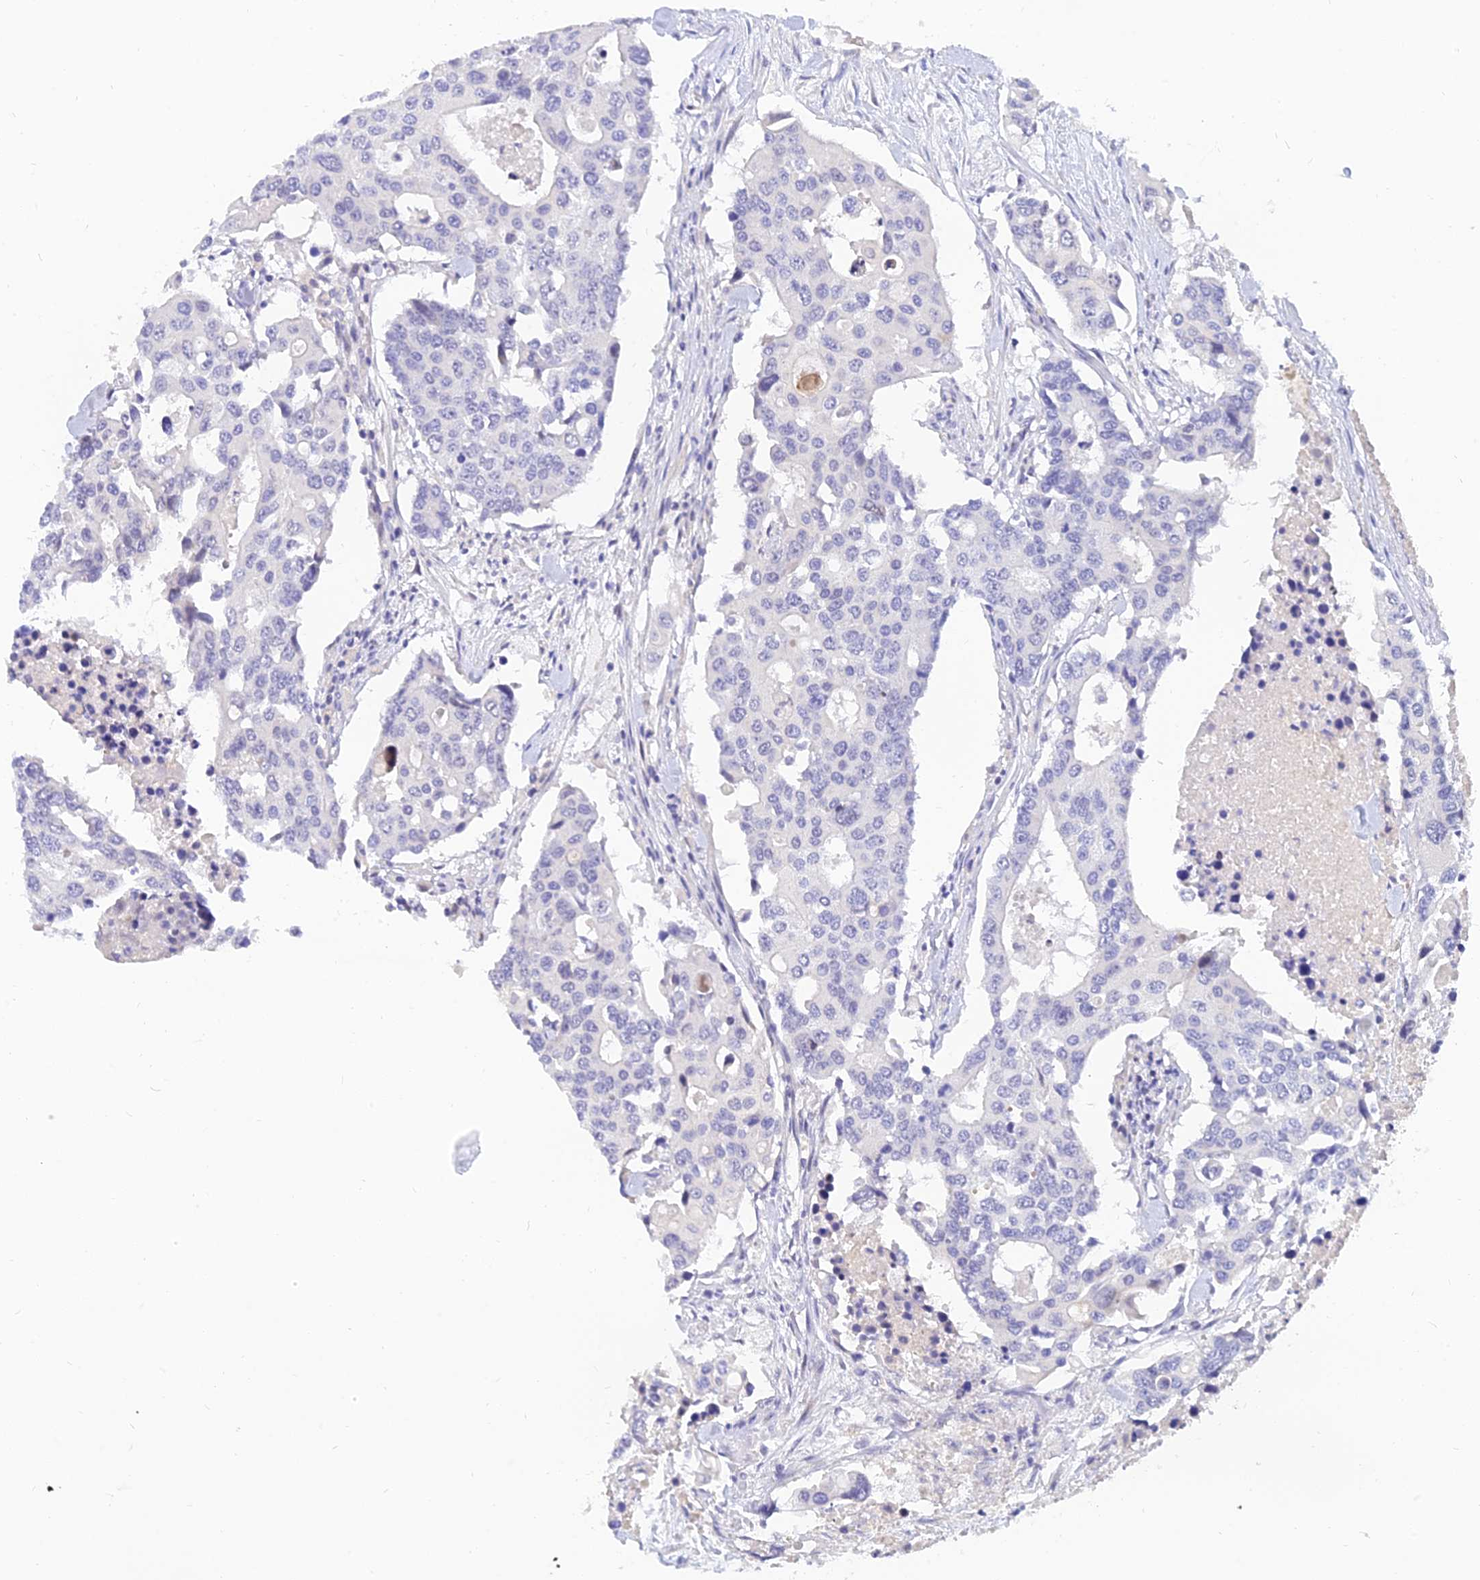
{"staining": {"intensity": "negative", "quantity": "none", "location": "none"}, "tissue": "colorectal cancer", "cell_type": "Tumor cells", "image_type": "cancer", "snomed": [{"axis": "morphology", "description": "Adenocarcinoma, NOS"}, {"axis": "topography", "description": "Colon"}], "caption": "Immunohistochemistry of human colorectal cancer shows no staining in tumor cells. (DAB (3,3'-diaminobenzidine) IHC with hematoxylin counter stain).", "gene": "TMEM161B", "patient": {"sex": "male", "age": 77}}